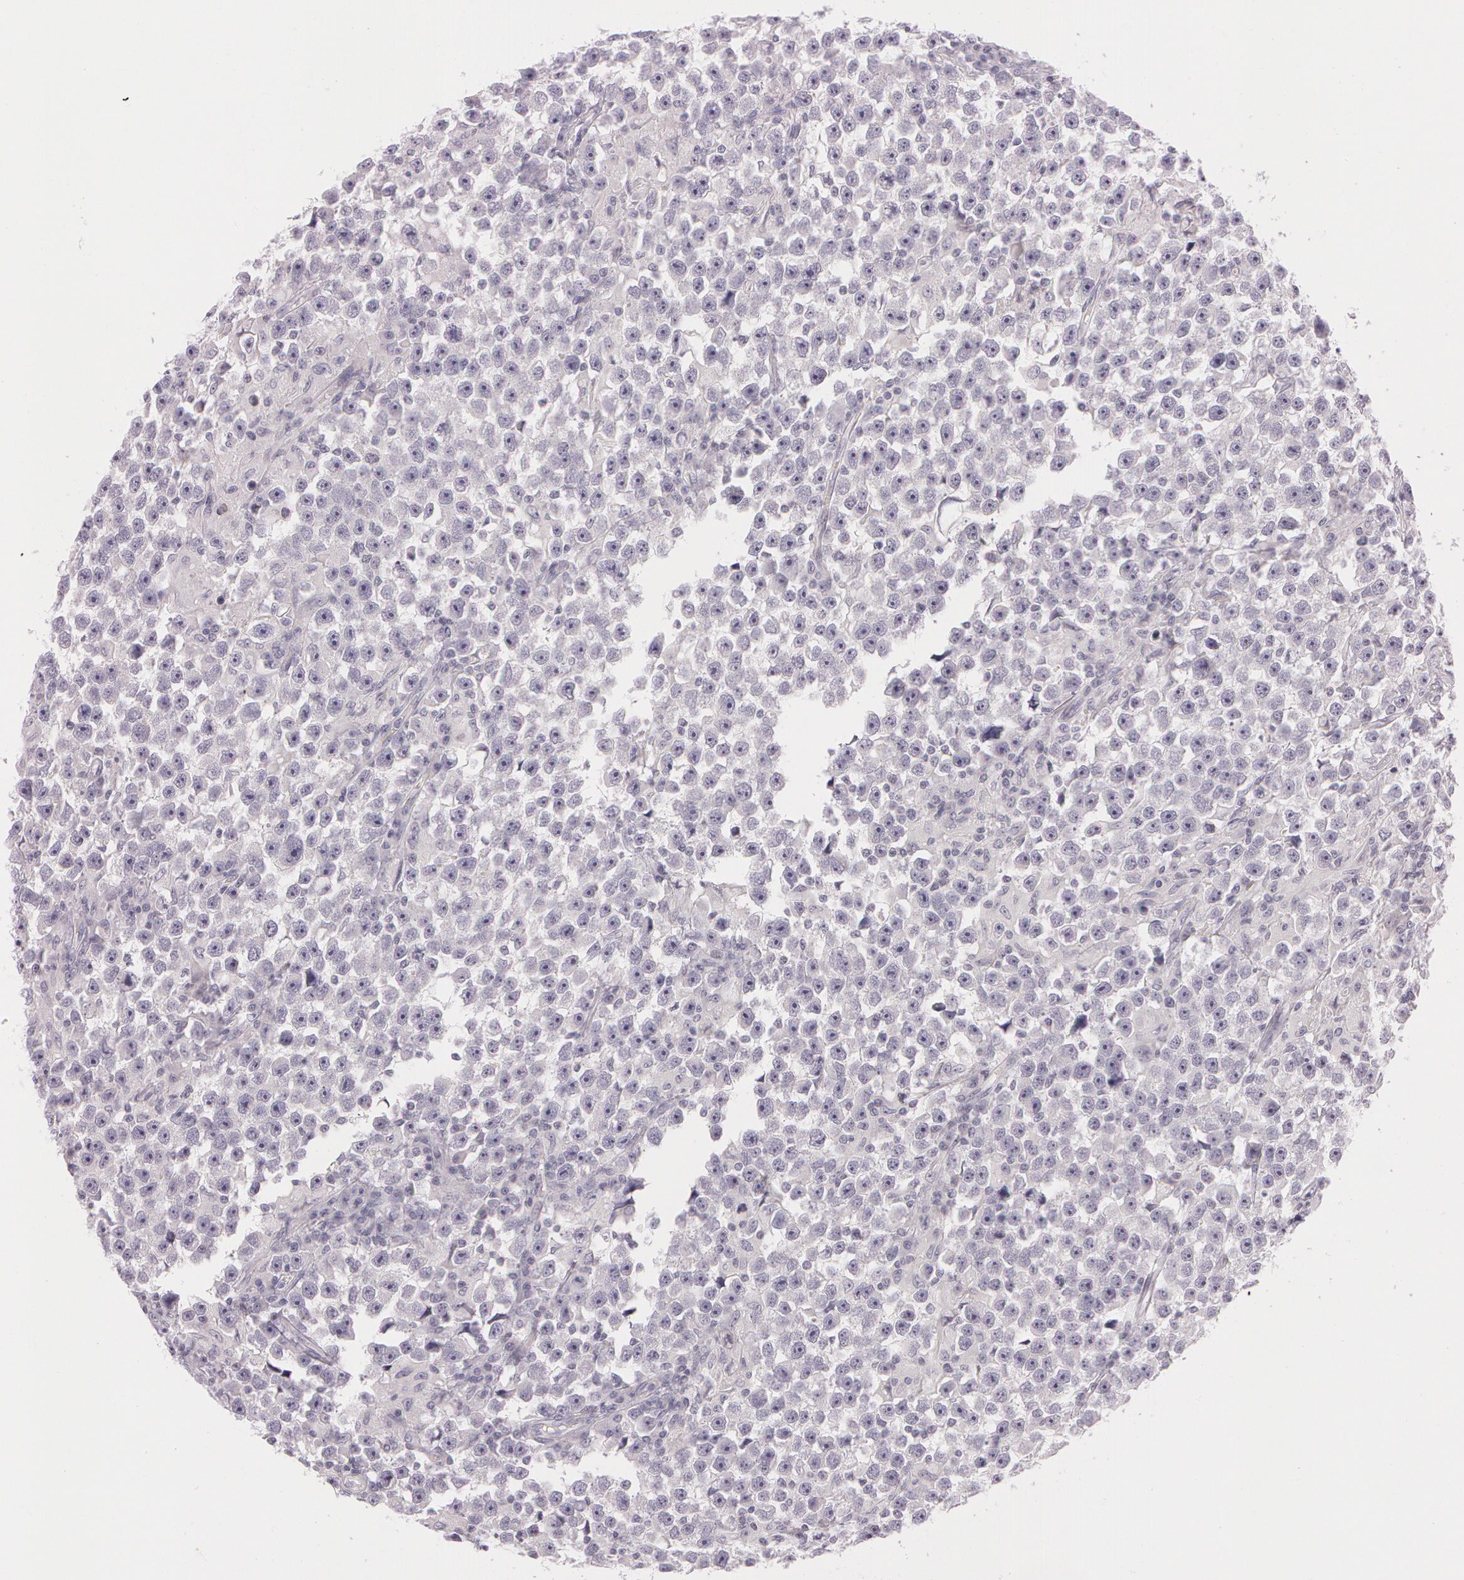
{"staining": {"intensity": "negative", "quantity": "none", "location": "none"}, "tissue": "testis cancer", "cell_type": "Tumor cells", "image_type": "cancer", "snomed": [{"axis": "morphology", "description": "Seminoma, NOS"}, {"axis": "topography", "description": "Testis"}], "caption": "IHC photomicrograph of neoplastic tissue: testis cancer stained with DAB (3,3'-diaminobenzidine) demonstrates no significant protein expression in tumor cells.", "gene": "OTC", "patient": {"sex": "male", "age": 33}}